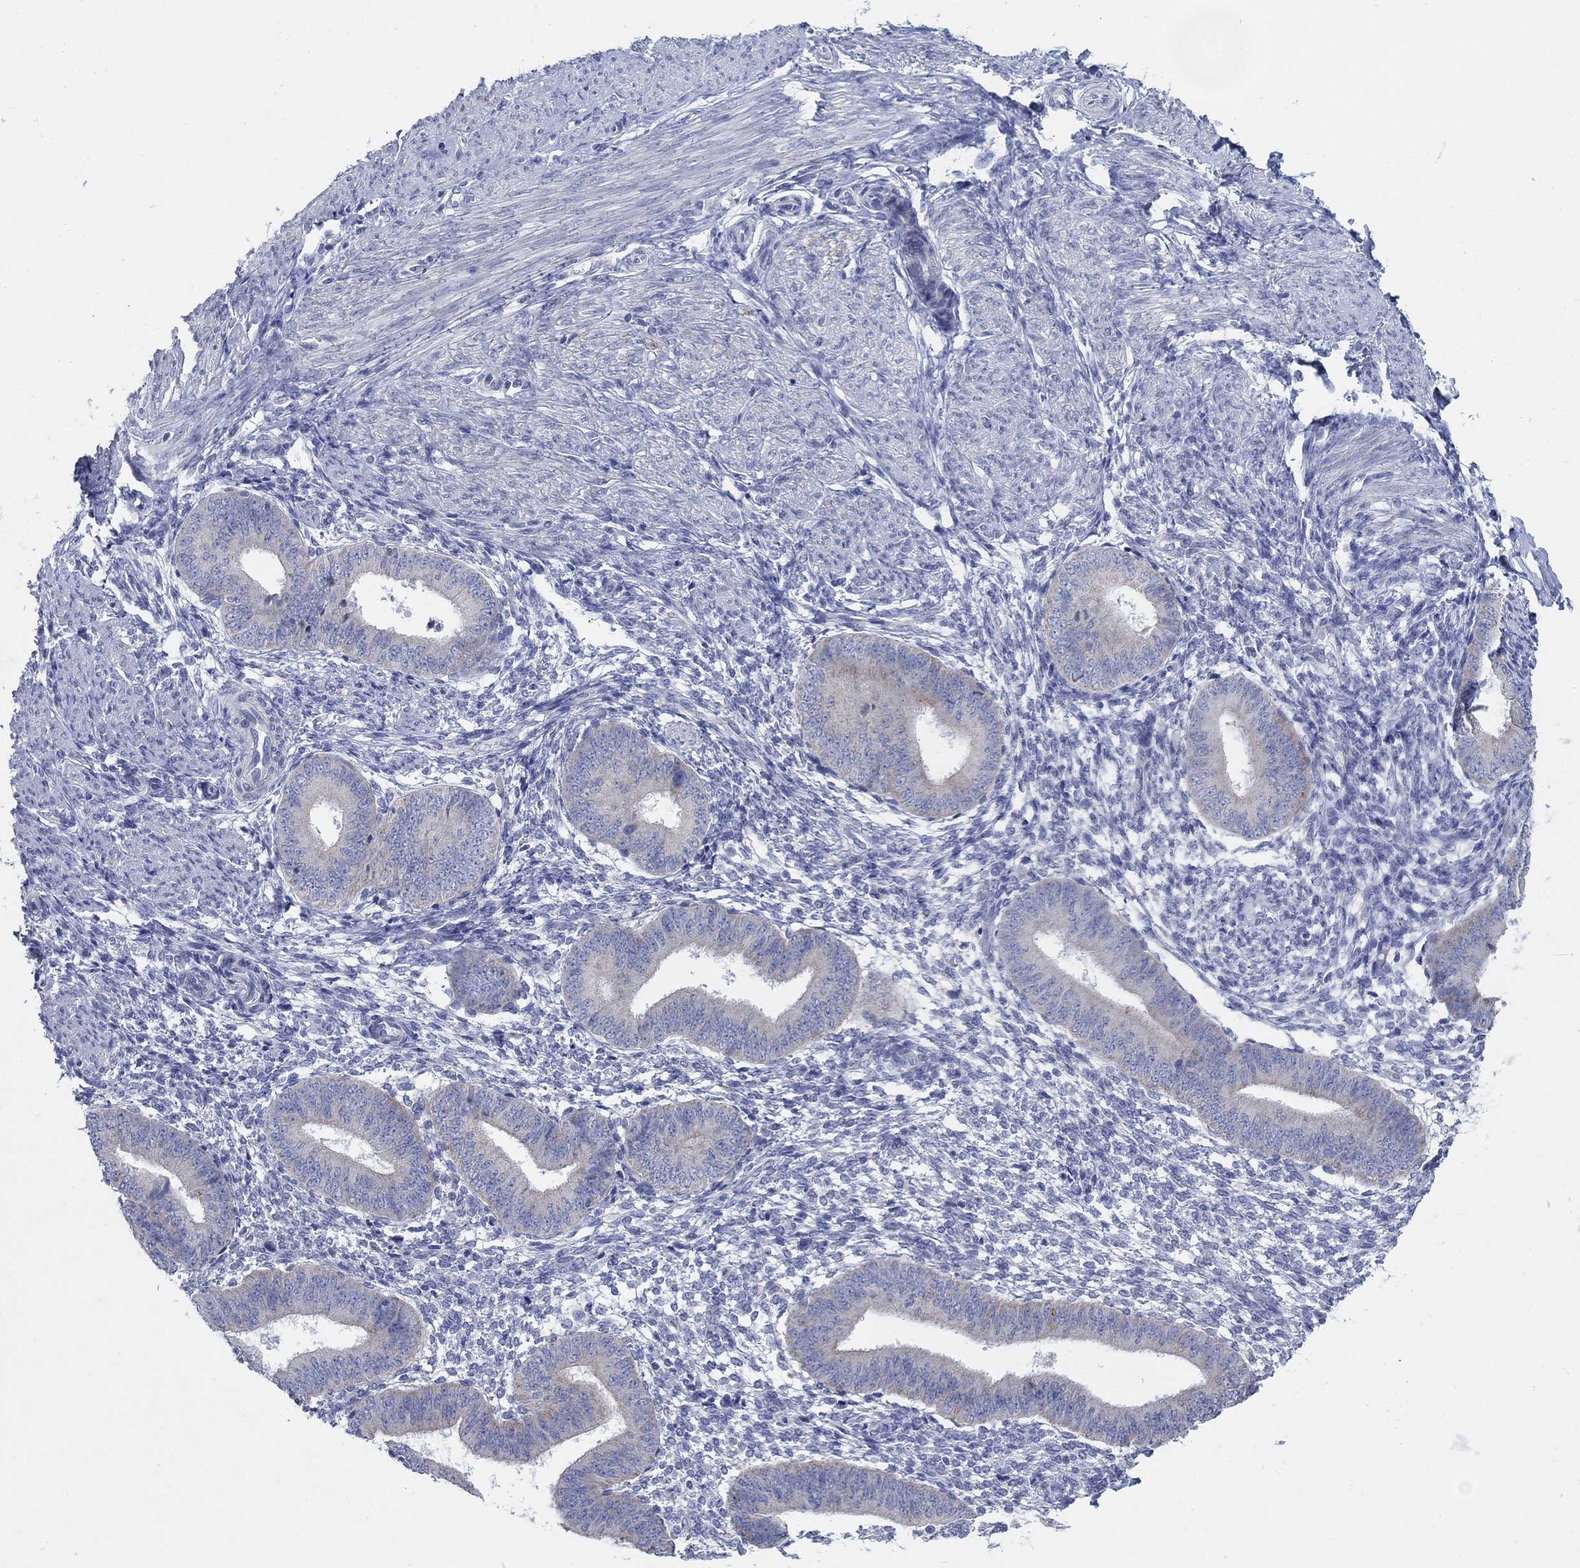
{"staining": {"intensity": "negative", "quantity": "none", "location": "none"}, "tissue": "endometrium", "cell_type": "Cells in endometrial stroma", "image_type": "normal", "snomed": [{"axis": "morphology", "description": "Normal tissue, NOS"}, {"axis": "topography", "description": "Endometrium"}], "caption": "Cells in endometrial stroma are negative for brown protein staining in normal endometrium. (IHC, brightfield microscopy, high magnification).", "gene": "SCCPDH", "patient": {"sex": "female", "age": 47}}